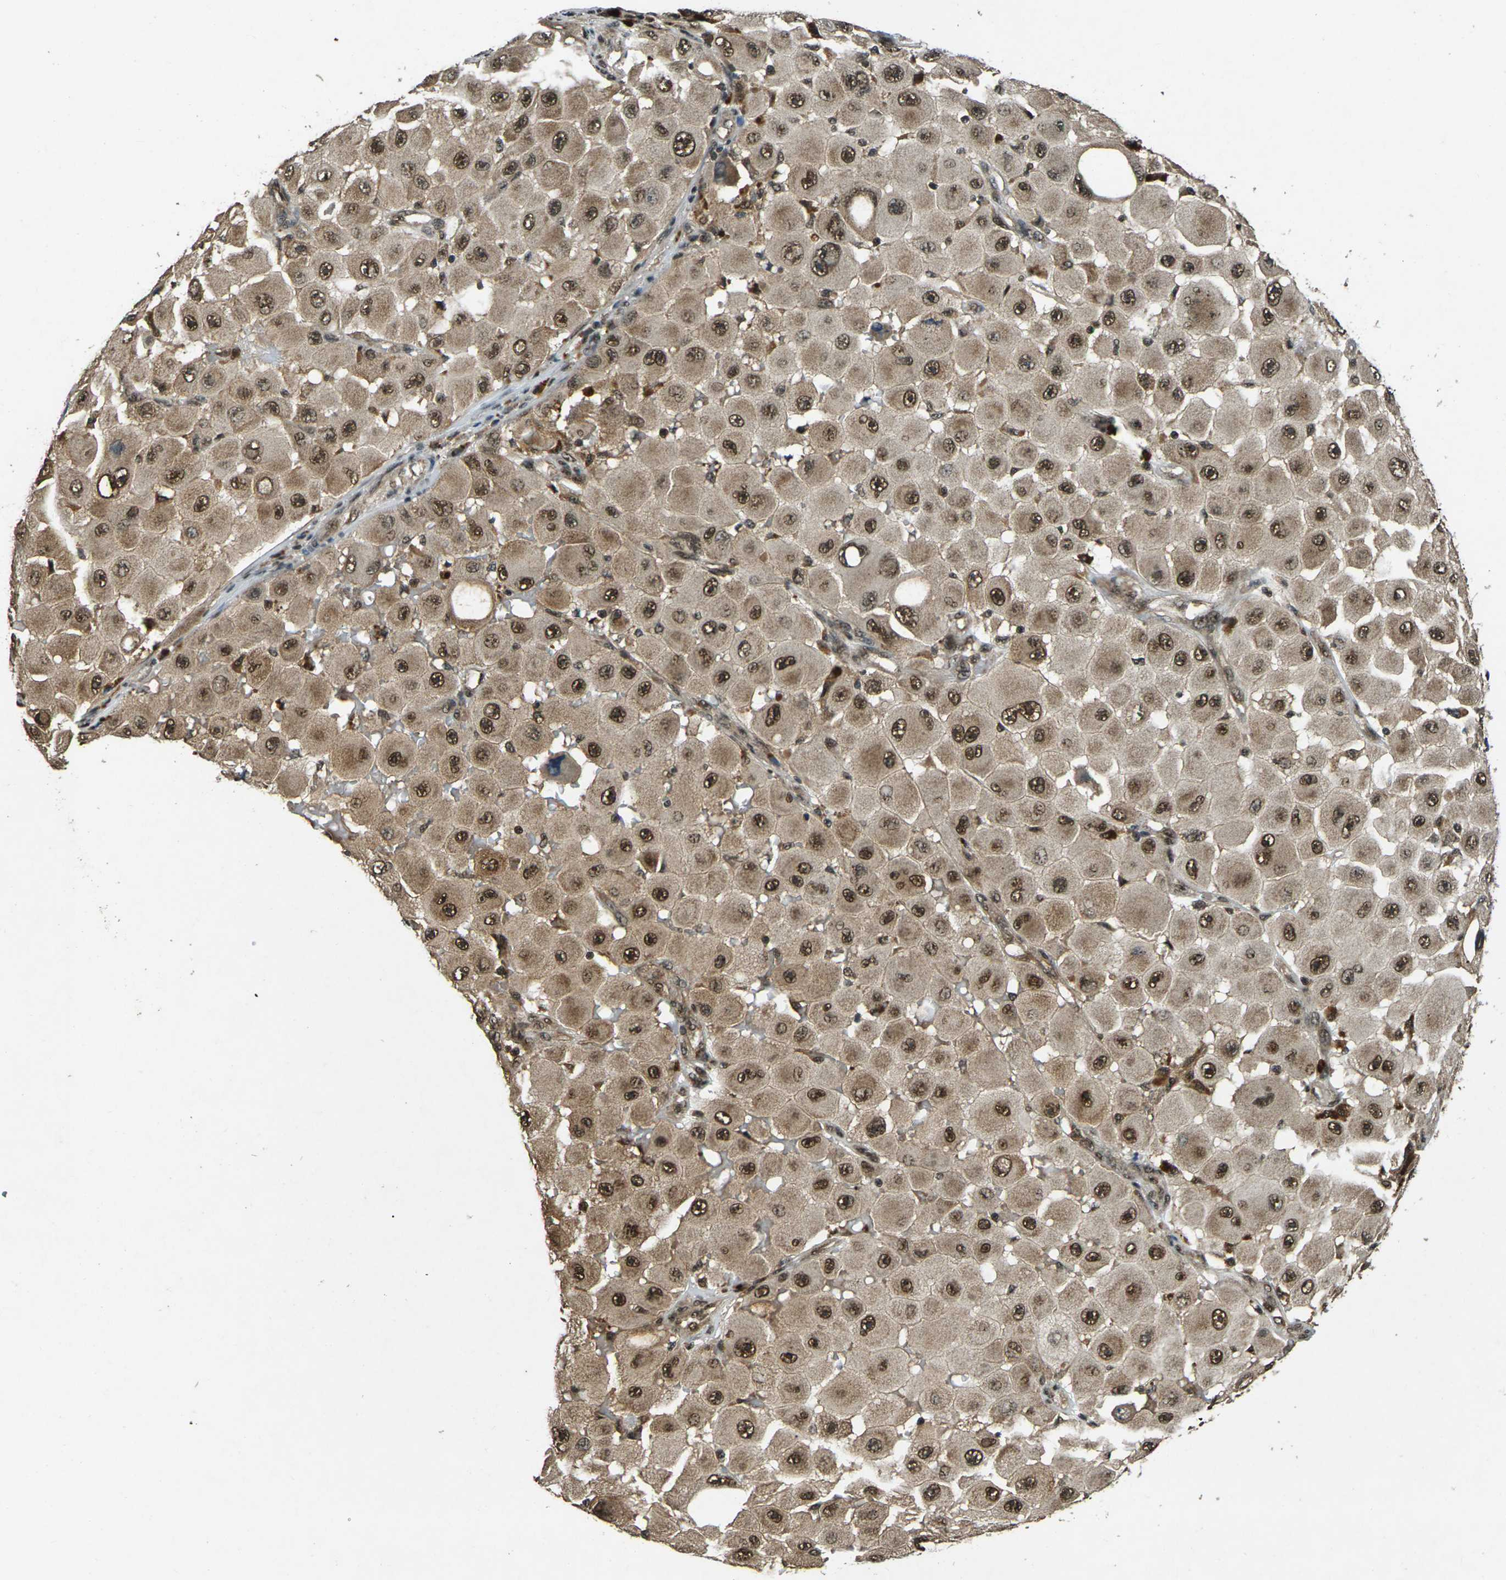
{"staining": {"intensity": "moderate", "quantity": ">75%", "location": "cytoplasmic/membranous,nuclear"}, "tissue": "melanoma", "cell_type": "Tumor cells", "image_type": "cancer", "snomed": [{"axis": "morphology", "description": "Malignant melanoma, NOS"}, {"axis": "topography", "description": "Skin"}], "caption": "Malignant melanoma tissue exhibits moderate cytoplasmic/membranous and nuclear staining in about >75% of tumor cells", "gene": "NR4A2", "patient": {"sex": "female", "age": 81}}